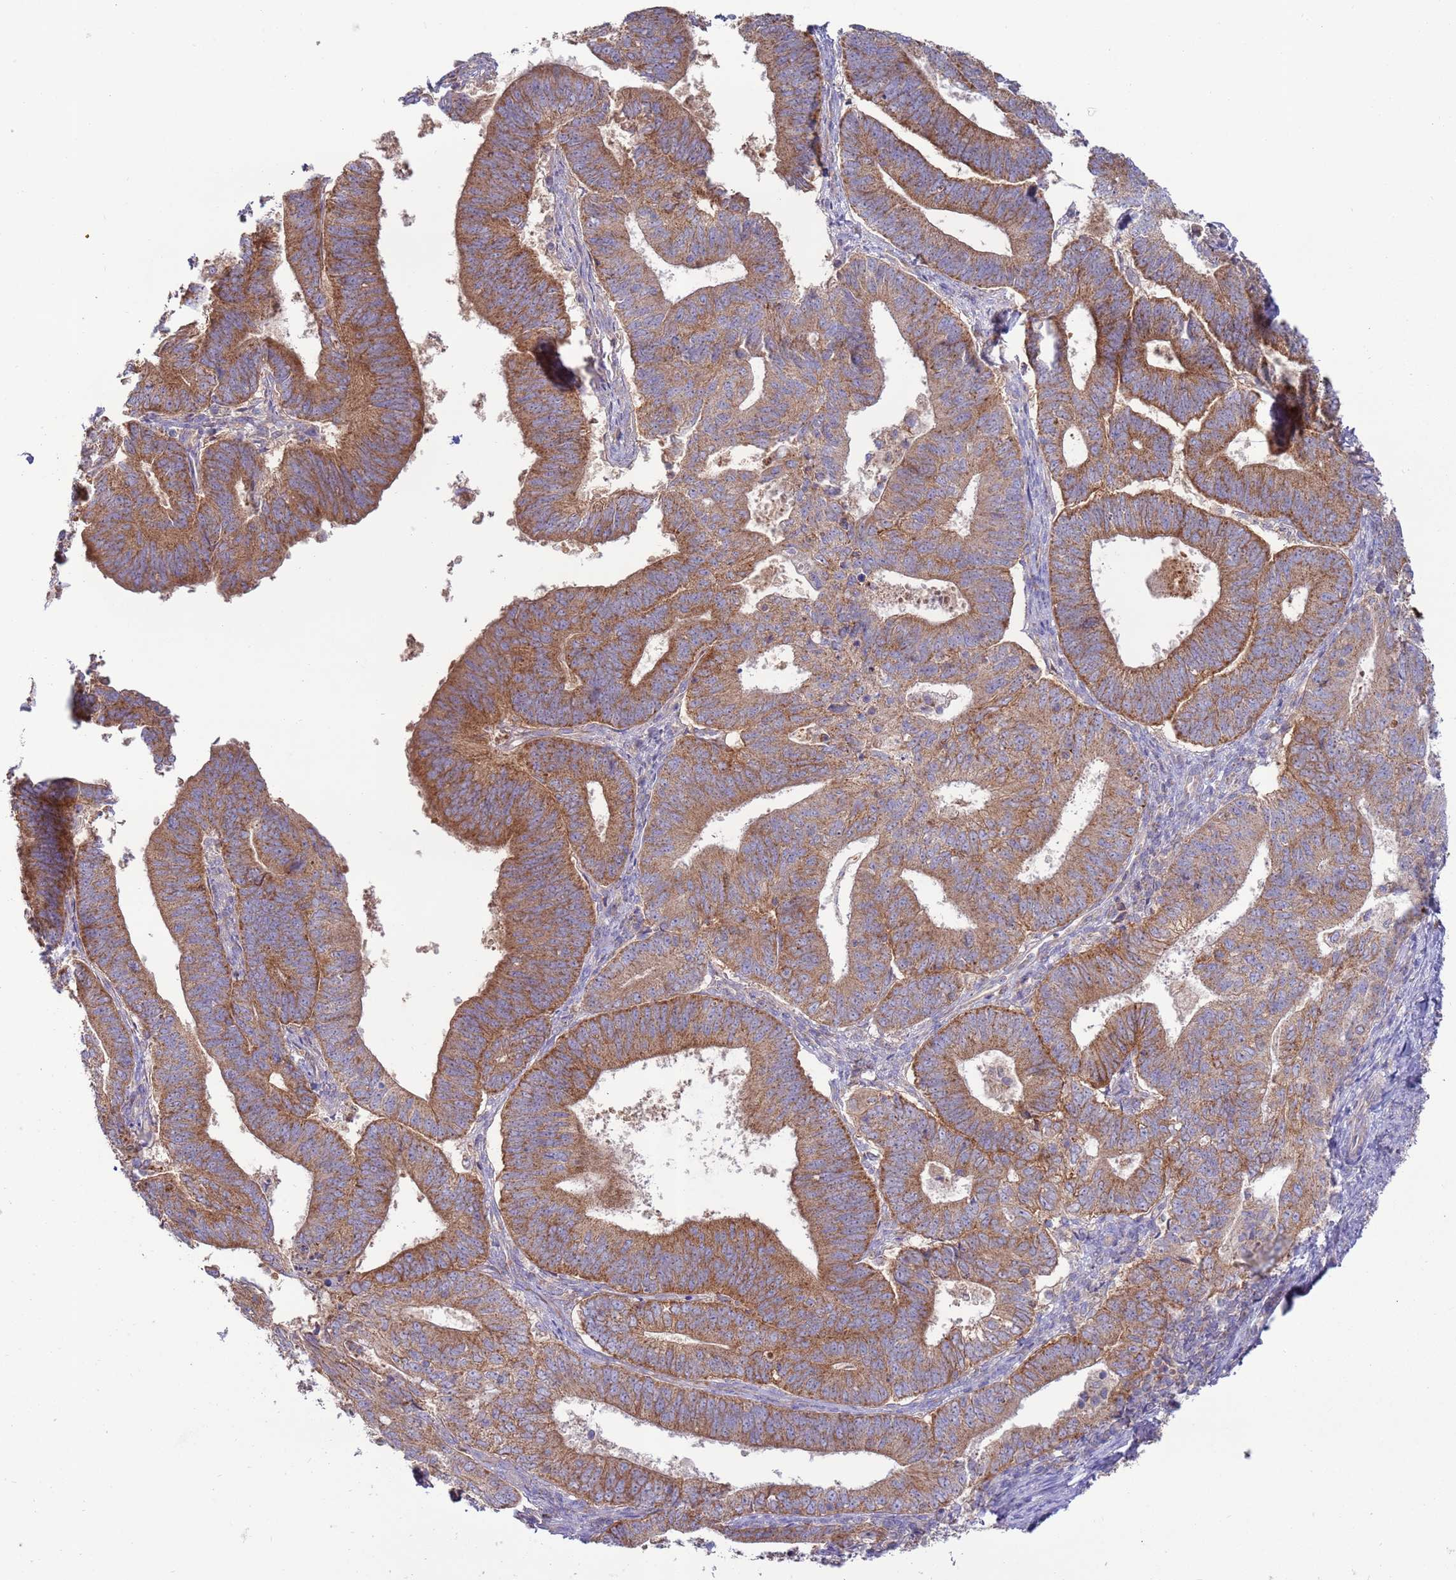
{"staining": {"intensity": "moderate", "quantity": ">75%", "location": "cytoplasmic/membranous"}, "tissue": "endometrial cancer", "cell_type": "Tumor cells", "image_type": "cancer", "snomed": [{"axis": "morphology", "description": "Adenocarcinoma, NOS"}, {"axis": "topography", "description": "Endometrium"}], "caption": "DAB (3,3'-diaminobenzidine) immunohistochemical staining of human endometrial adenocarcinoma reveals moderate cytoplasmic/membranous protein positivity in approximately >75% of tumor cells.", "gene": "UQCRQ", "patient": {"sex": "female", "age": 70}}